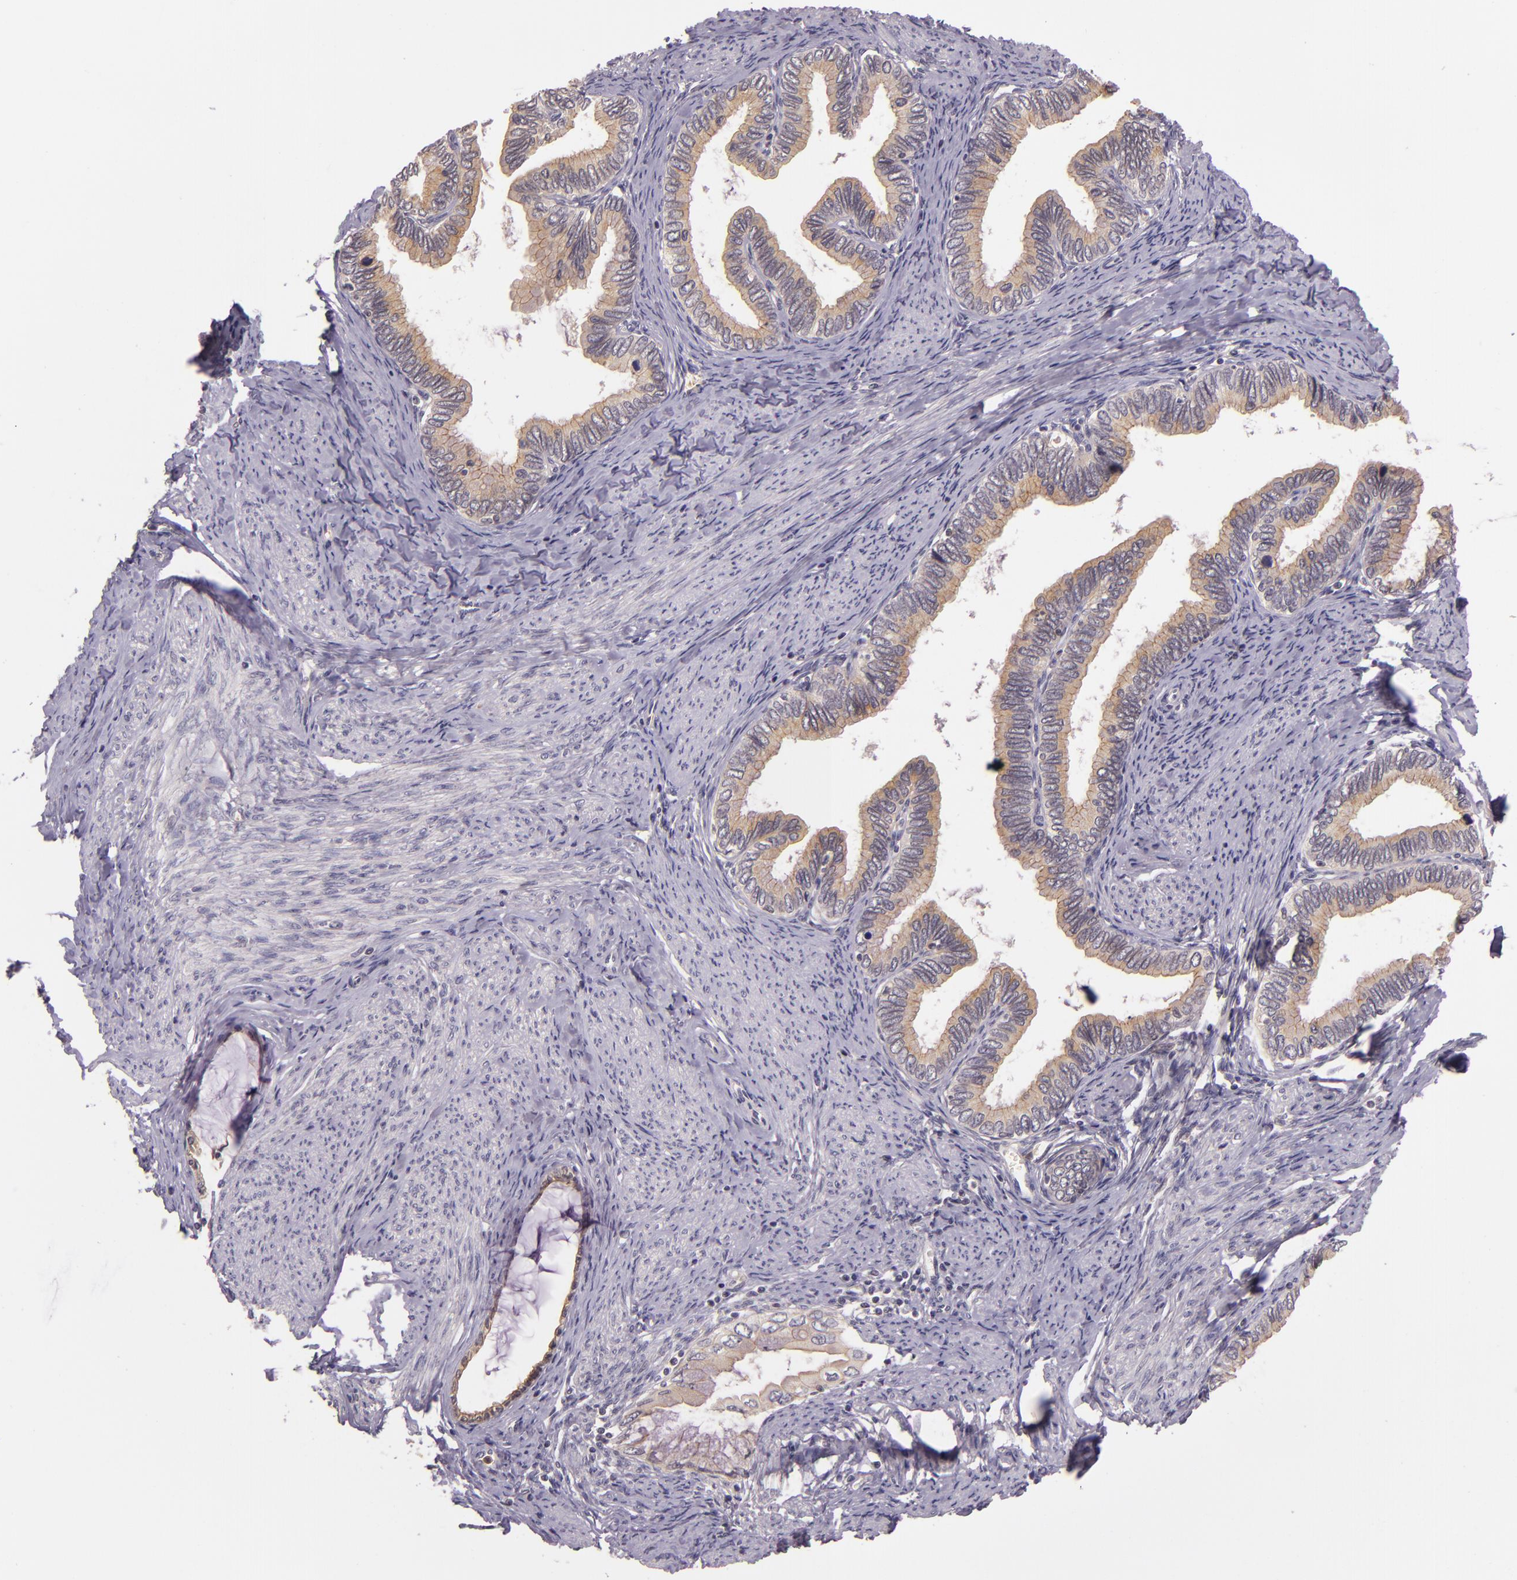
{"staining": {"intensity": "weak", "quantity": ">75%", "location": "cytoplasmic/membranous"}, "tissue": "cervical cancer", "cell_type": "Tumor cells", "image_type": "cancer", "snomed": [{"axis": "morphology", "description": "Adenocarcinoma, NOS"}, {"axis": "topography", "description": "Cervix"}], "caption": "Weak cytoplasmic/membranous protein positivity is appreciated in about >75% of tumor cells in cervical cancer (adenocarcinoma).", "gene": "ARMH4", "patient": {"sex": "female", "age": 49}}